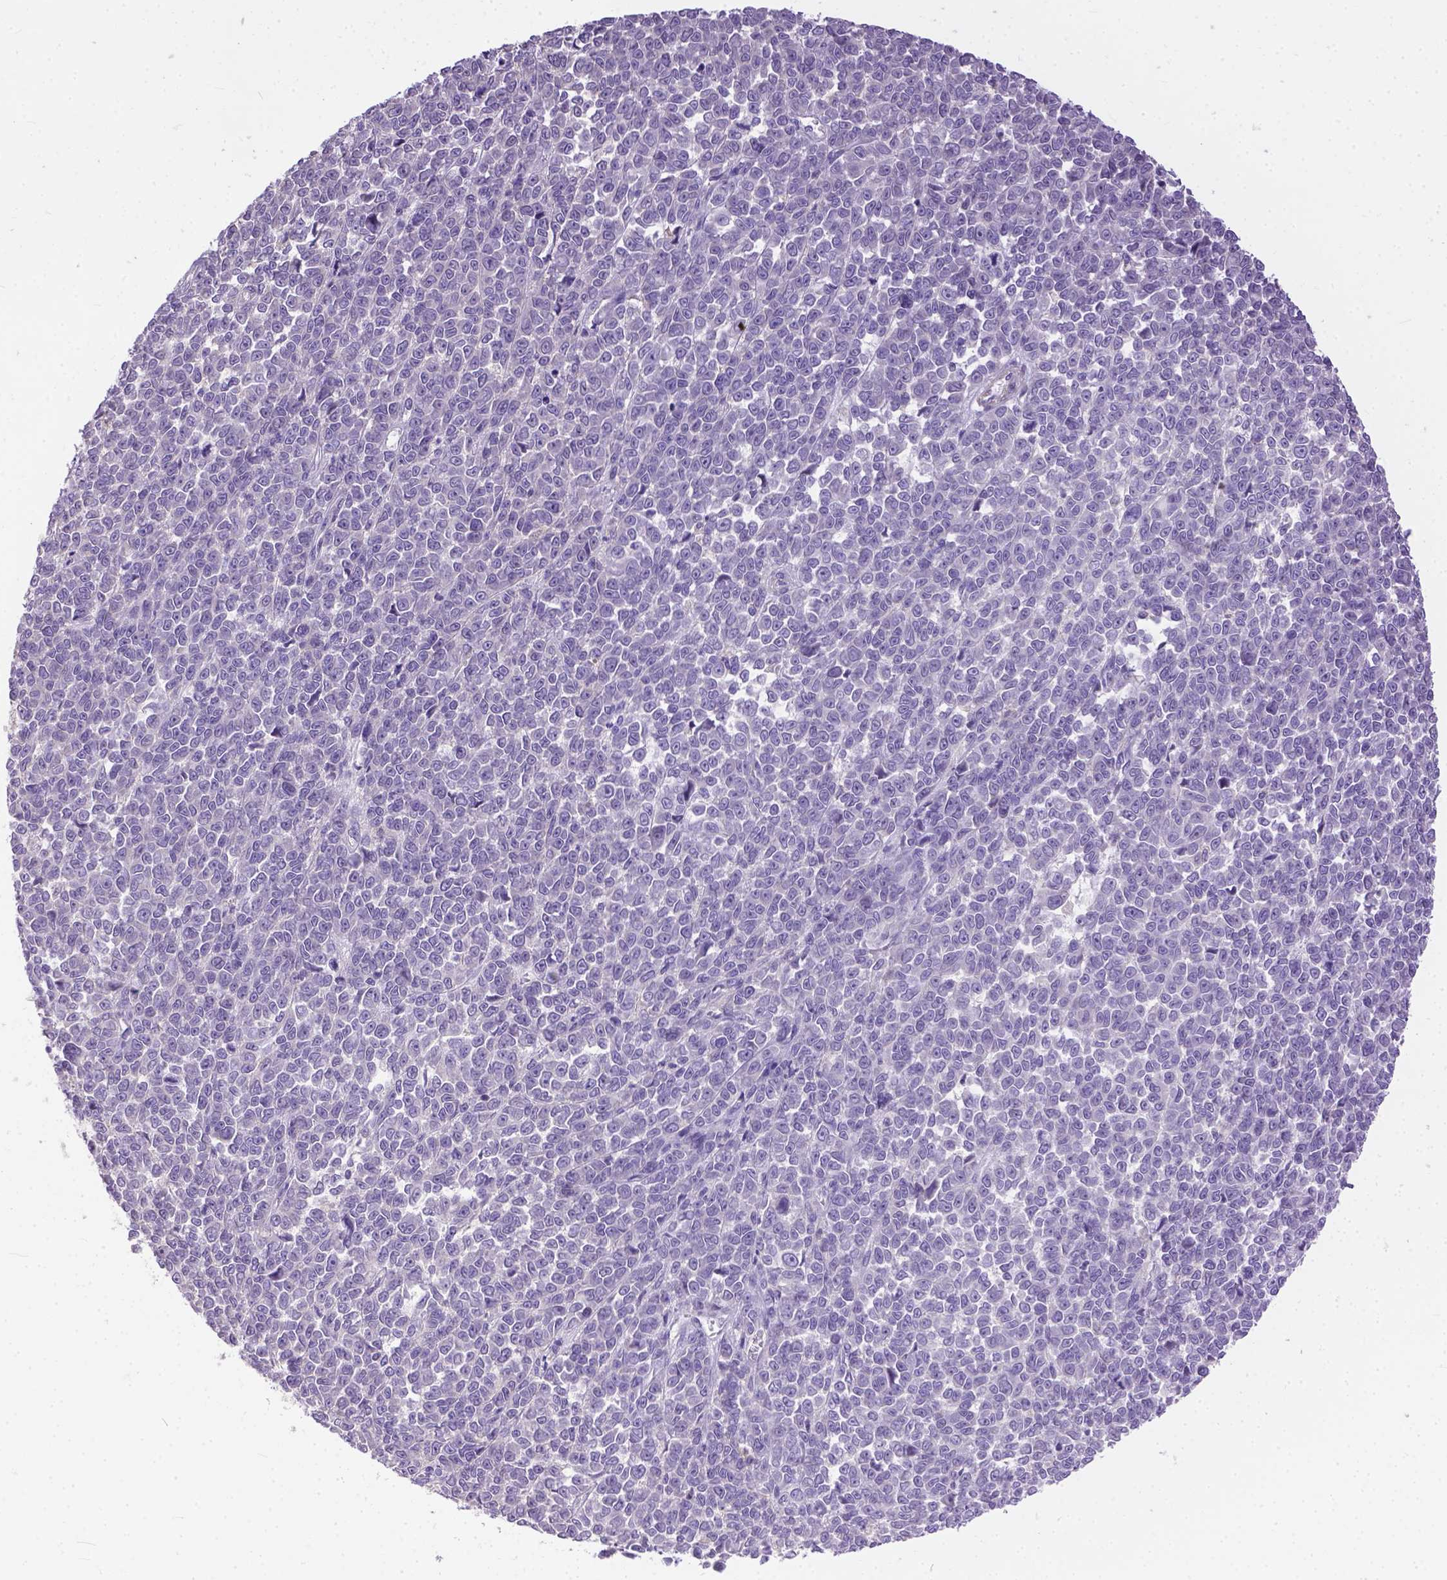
{"staining": {"intensity": "negative", "quantity": "none", "location": "none"}, "tissue": "melanoma", "cell_type": "Tumor cells", "image_type": "cancer", "snomed": [{"axis": "morphology", "description": "Malignant melanoma, NOS"}, {"axis": "topography", "description": "Skin"}], "caption": "An immunohistochemistry micrograph of malignant melanoma is shown. There is no staining in tumor cells of malignant melanoma.", "gene": "BANF2", "patient": {"sex": "female", "age": 95}}